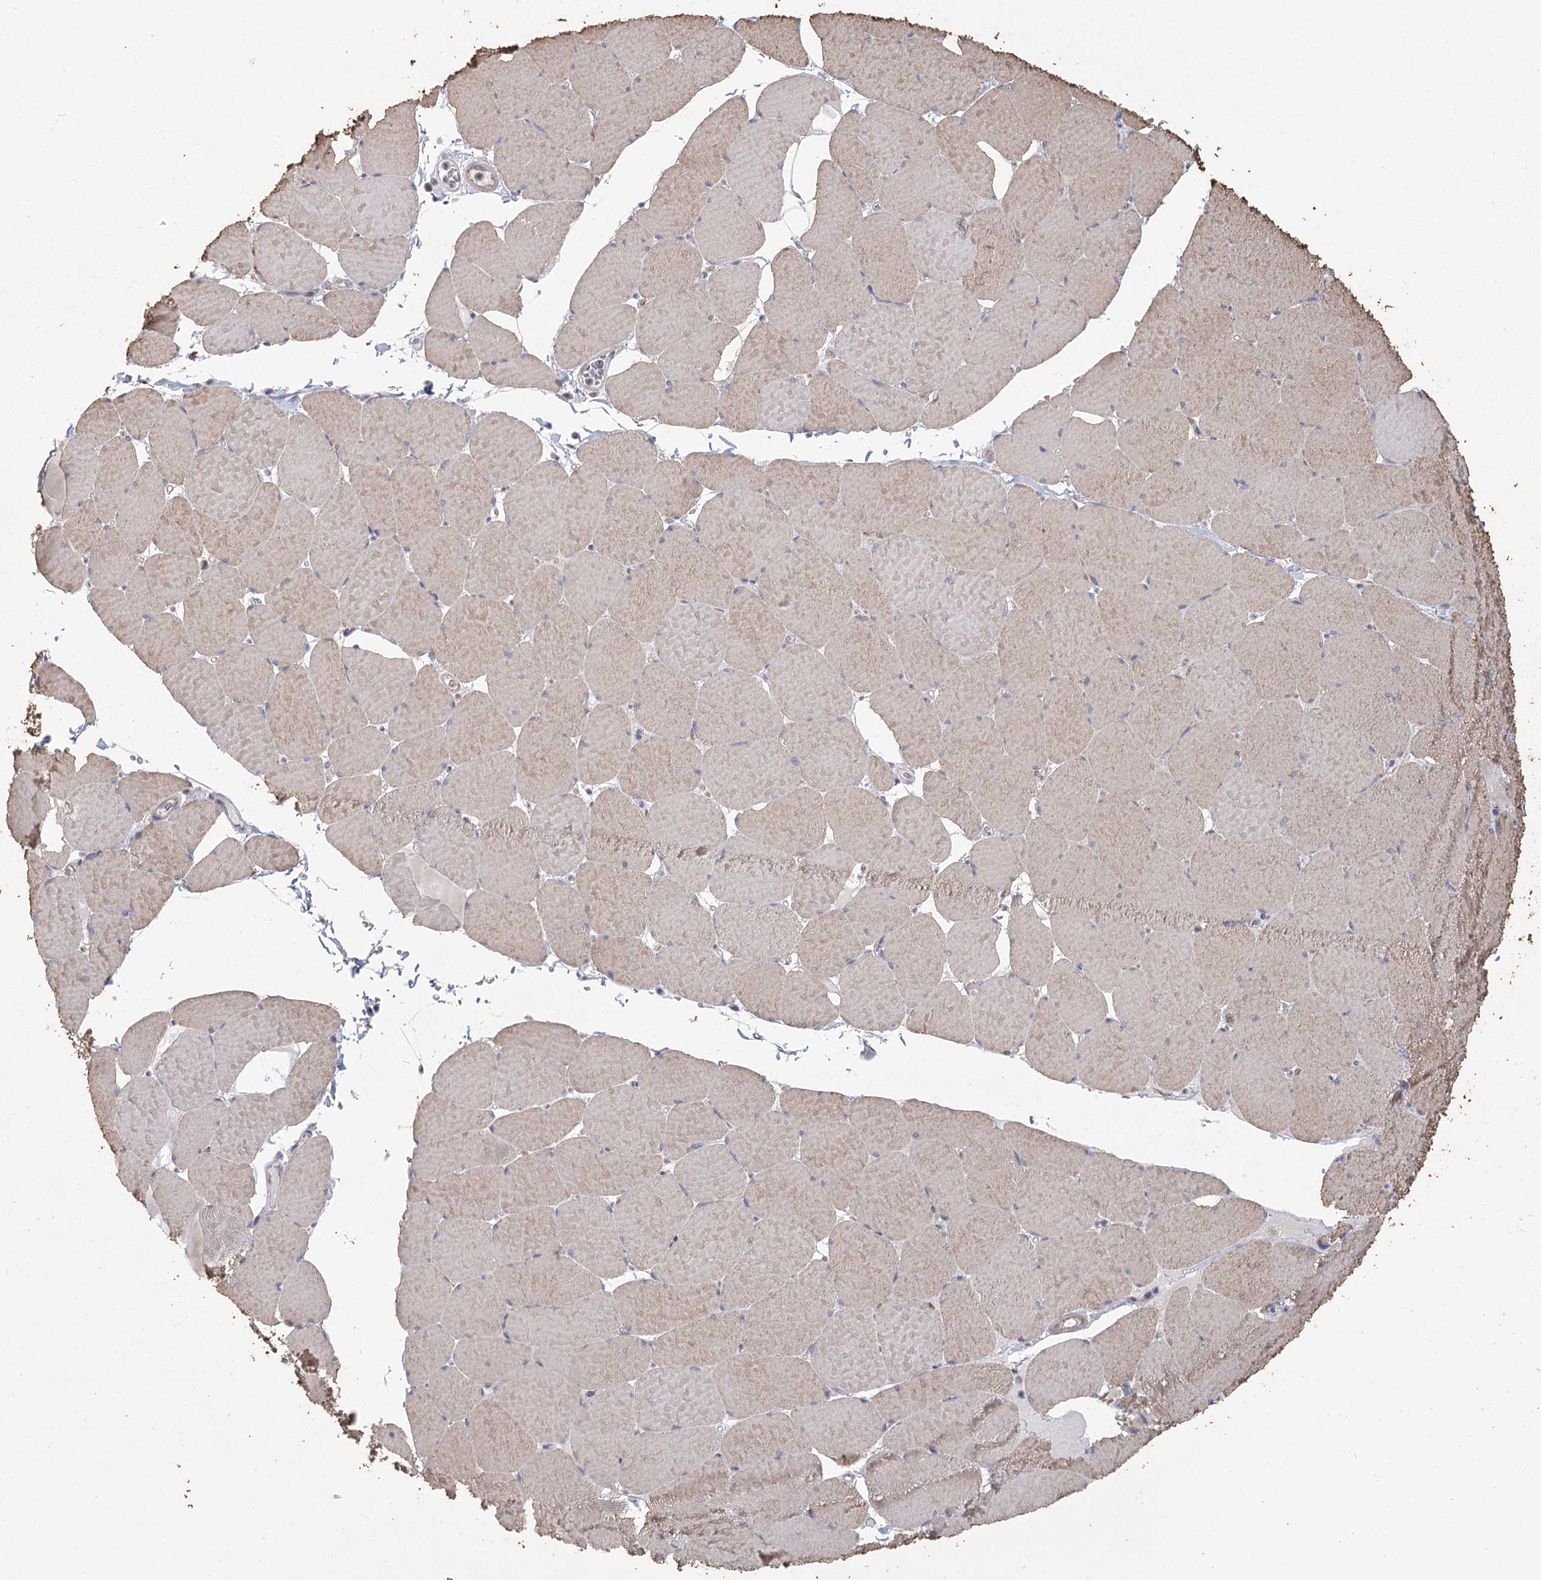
{"staining": {"intensity": "moderate", "quantity": ">75%", "location": "cytoplasmic/membranous"}, "tissue": "skeletal muscle", "cell_type": "Myocytes", "image_type": "normal", "snomed": [{"axis": "morphology", "description": "Normal tissue, NOS"}, {"axis": "topography", "description": "Skeletal muscle"}, {"axis": "topography", "description": "Head-Neck"}], "caption": "Moderate cytoplasmic/membranous staining is identified in approximately >75% of myocytes in benign skeletal muscle. Nuclei are stained in blue.", "gene": "CNTLN", "patient": {"sex": "male", "age": 66}}